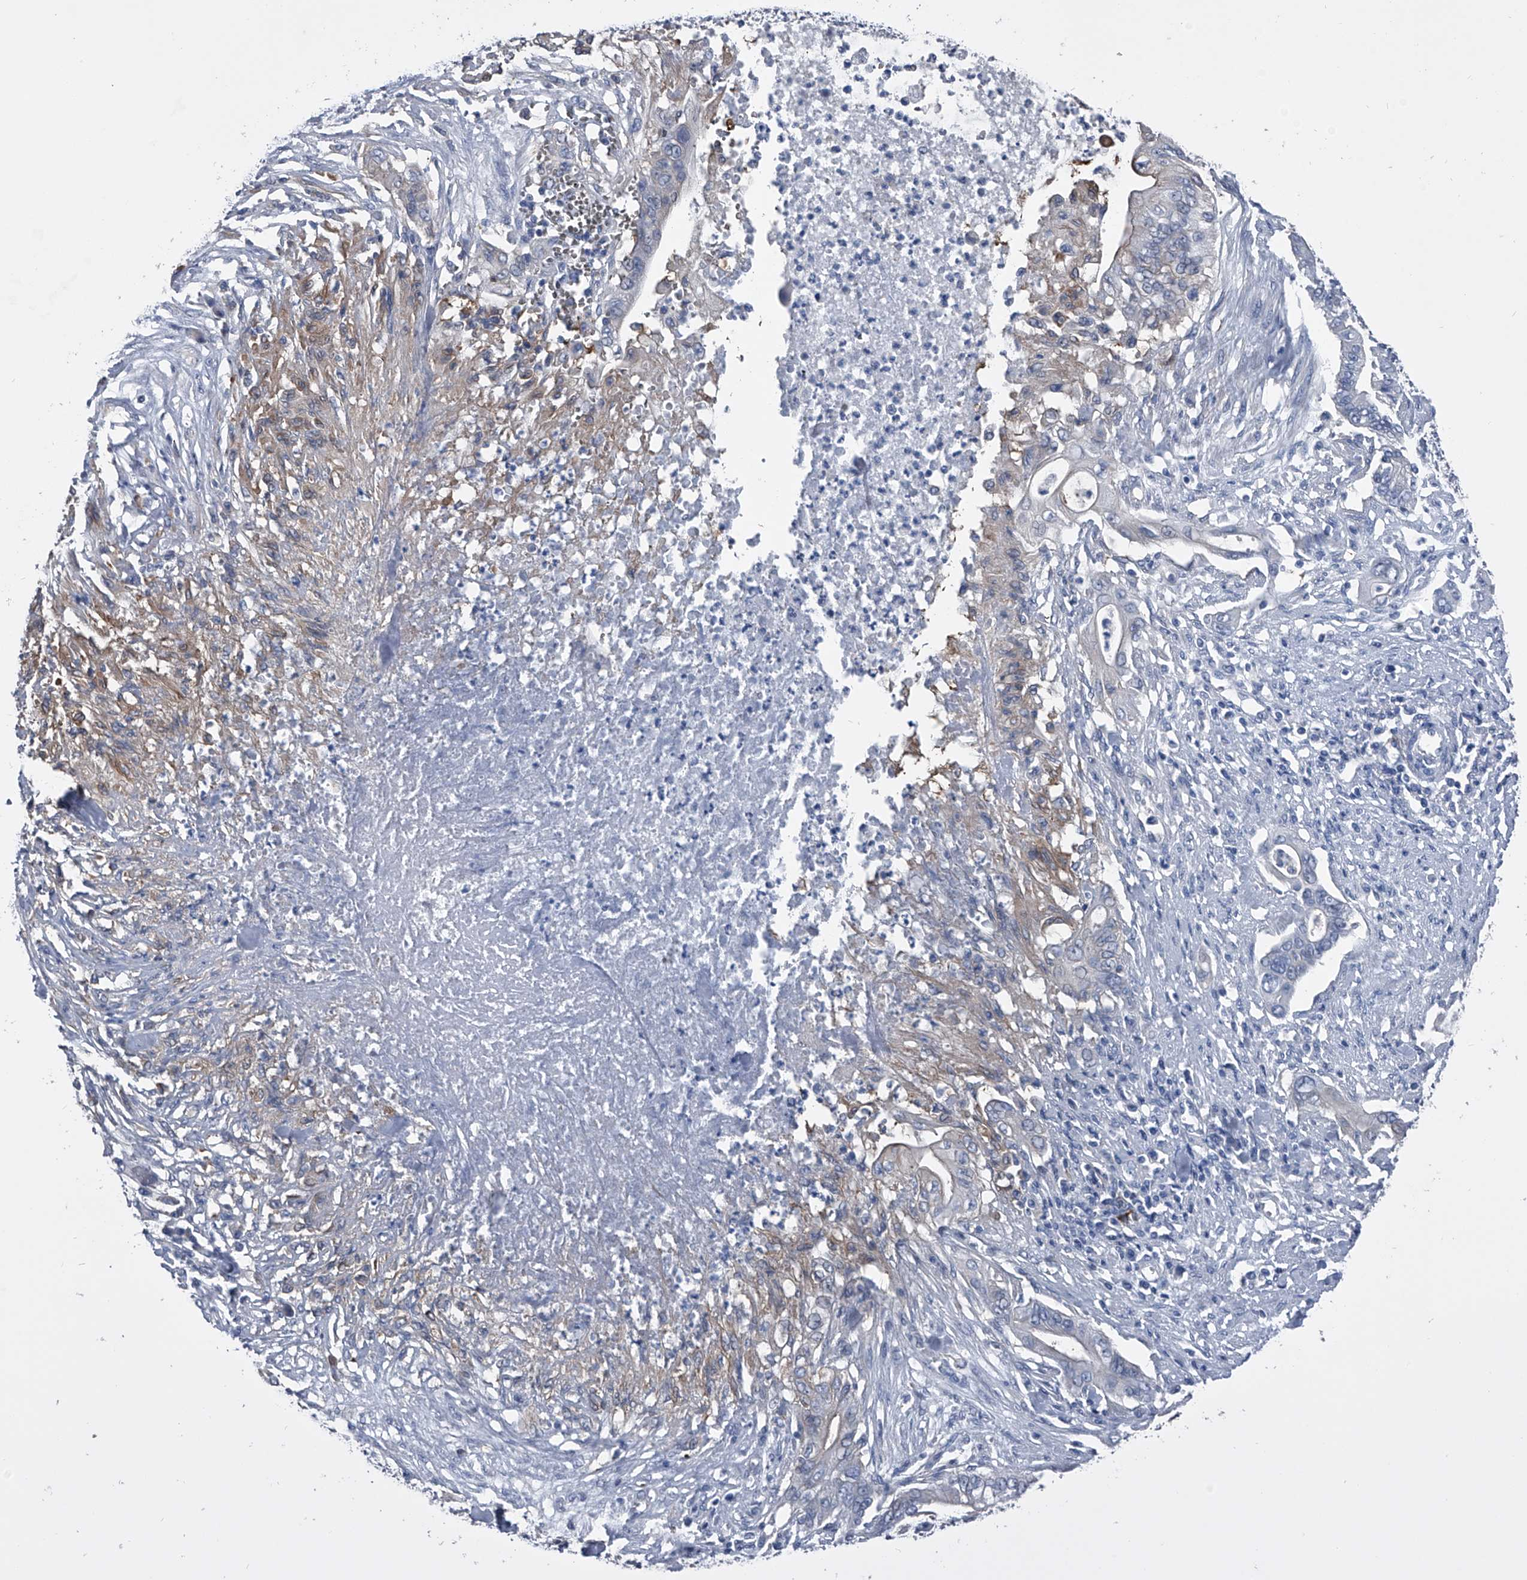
{"staining": {"intensity": "negative", "quantity": "none", "location": "none"}, "tissue": "pancreatic cancer", "cell_type": "Tumor cells", "image_type": "cancer", "snomed": [{"axis": "morphology", "description": "Adenocarcinoma, NOS"}, {"axis": "topography", "description": "Pancreas"}], "caption": "An immunohistochemistry (IHC) photomicrograph of pancreatic cancer is shown. There is no staining in tumor cells of pancreatic cancer.", "gene": "KIF13A", "patient": {"sex": "male", "age": 58}}